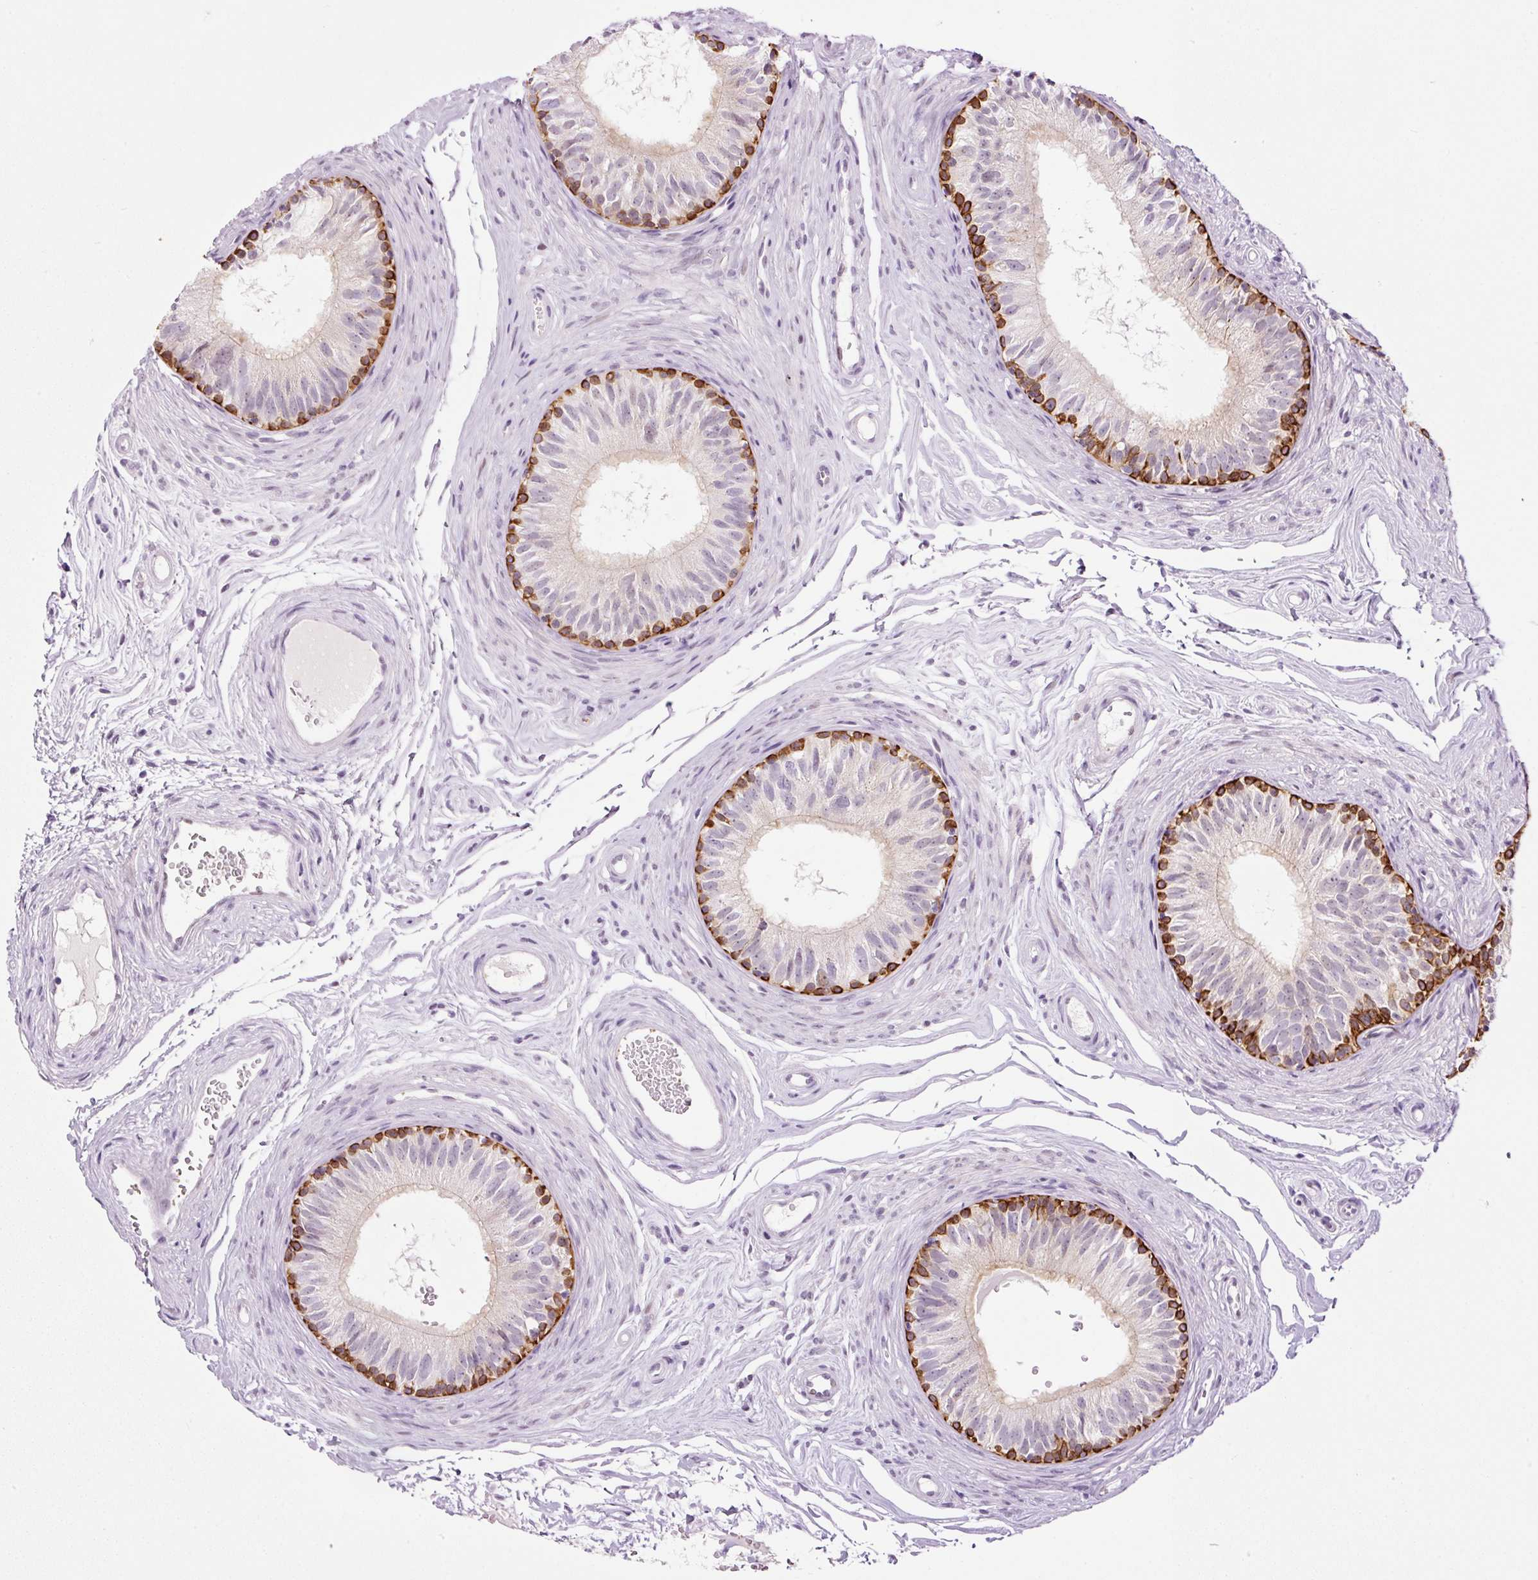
{"staining": {"intensity": "strong", "quantity": "25%-75%", "location": "cytoplasmic/membranous"}, "tissue": "epididymis", "cell_type": "Glandular cells", "image_type": "normal", "snomed": [{"axis": "morphology", "description": "Normal tissue, NOS"}, {"axis": "topography", "description": "Epididymis"}], "caption": "DAB immunohistochemical staining of normal epididymis exhibits strong cytoplasmic/membranous protein positivity in about 25%-75% of glandular cells. (IHC, brightfield microscopy, high magnification).", "gene": "SRC", "patient": {"sex": "male", "age": 45}}